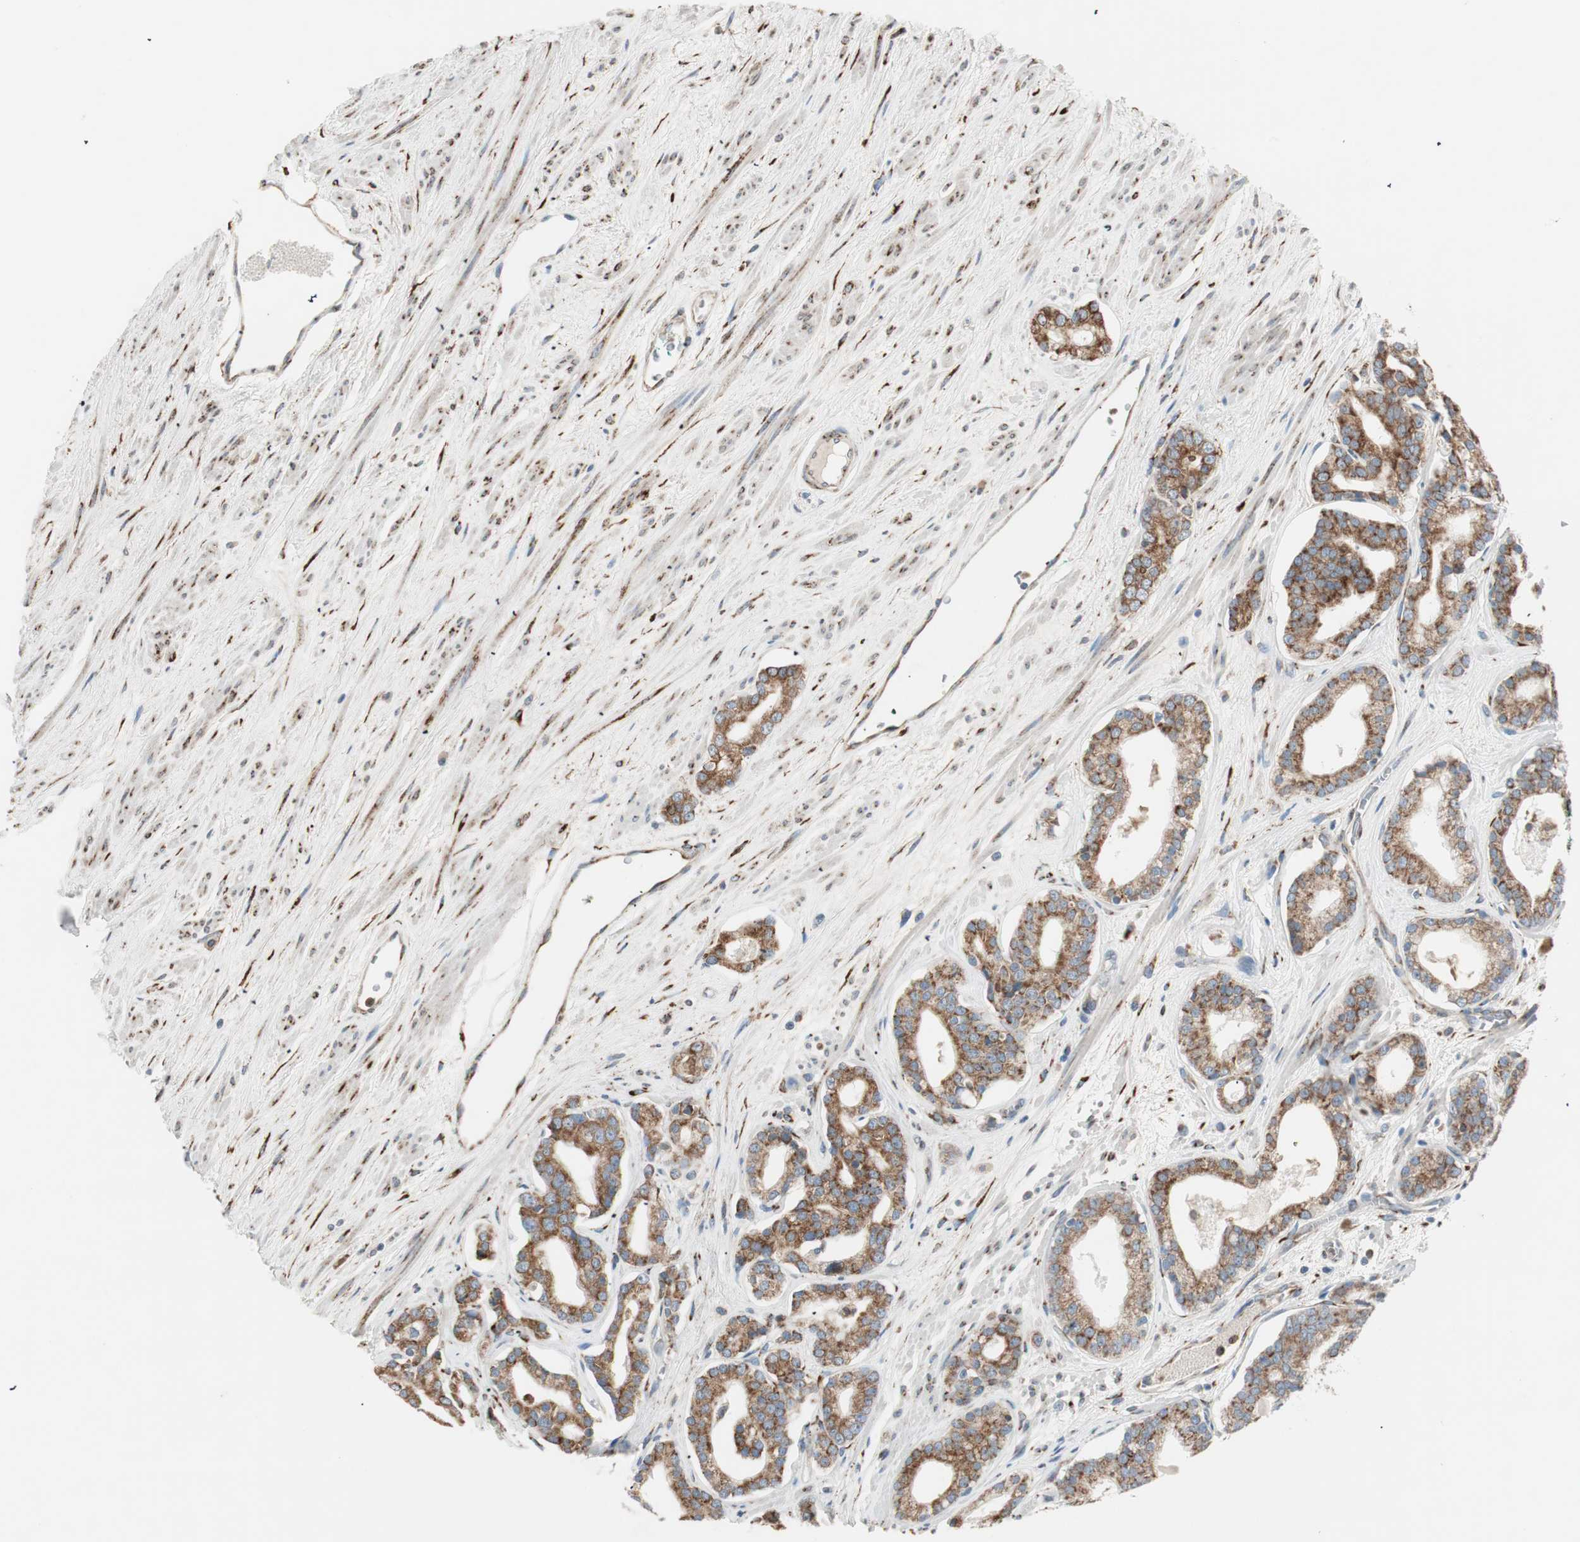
{"staining": {"intensity": "moderate", "quantity": ">75%", "location": "cytoplasmic/membranous"}, "tissue": "prostate cancer", "cell_type": "Tumor cells", "image_type": "cancer", "snomed": [{"axis": "morphology", "description": "Adenocarcinoma, Low grade"}, {"axis": "topography", "description": "Prostate"}], "caption": "High-power microscopy captured an immunohistochemistry (IHC) histopathology image of adenocarcinoma (low-grade) (prostate), revealing moderate cytoplasmic/membranous expression in approximately >75% of tumor cells.", "gene": "P4HTM", "patient": {"sex": "male", "age": 63}}